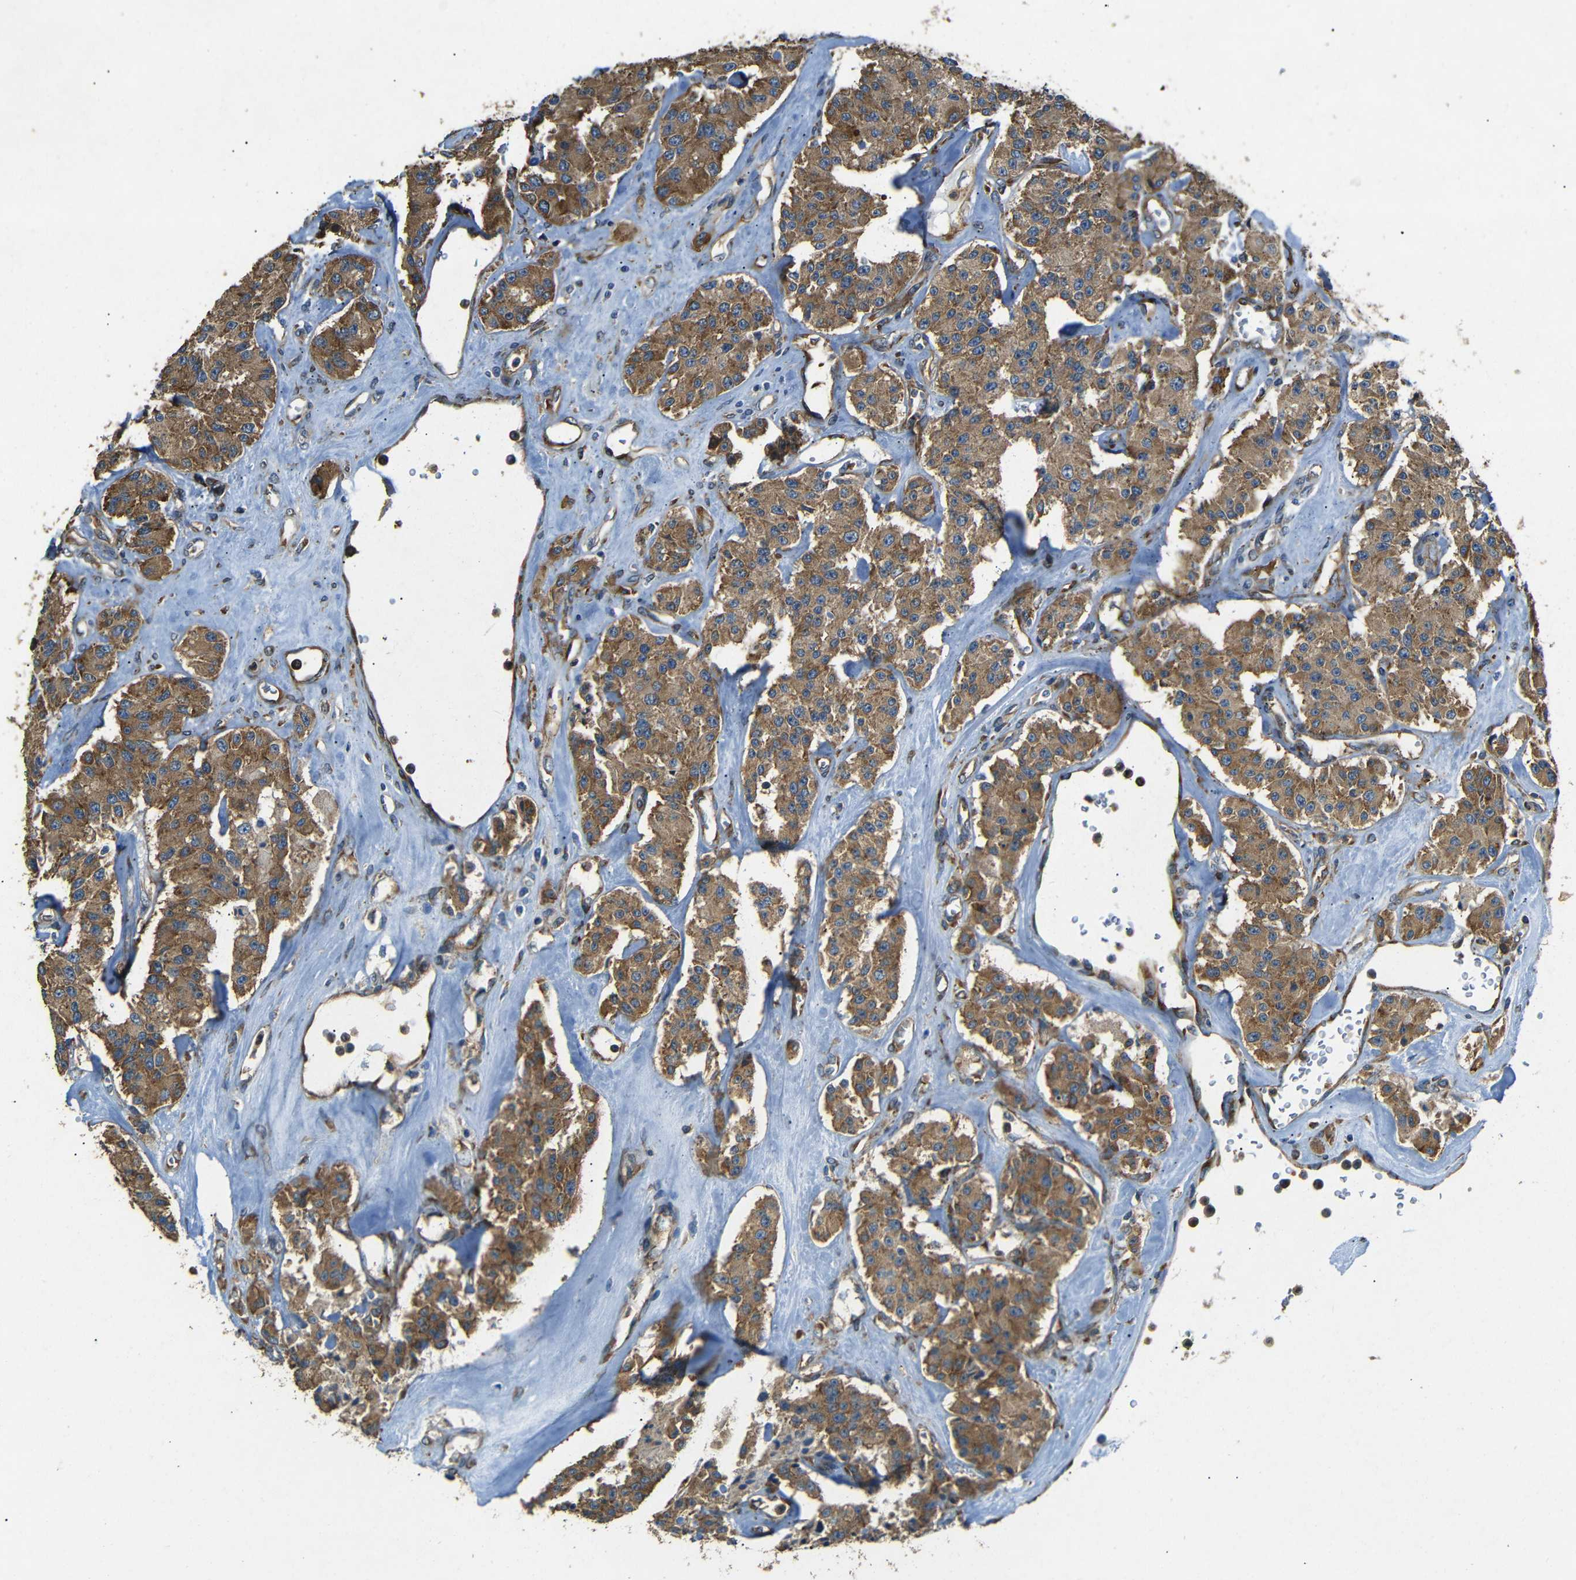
{"staining": {"intensity": "moderate", "quantity": ">75%", "location": "cytoplasmic/membranous"}, "tissue": "carcinoid", "cell_type": "Tumor cells", "image_type": "cancer", "snomed": [{"axis": "morphology", "description": "Carcinoid, malignant, NOS"}, {"axis": "topography", "description": "Pancreas"}], "caption": "Brown immunohistochemical staining in carcinoid (malignant) demonstrates moderate cytoplasmic/membranous staining in approximately >75% of tumor cells. The staining was performed using DAB to visualize the protein expression in brown, while the nuclei were stained in blue with hematoxylin (Magnification: 20x).", "gene": "BTF3", "patient": {"sex": "male", "age": 41}}